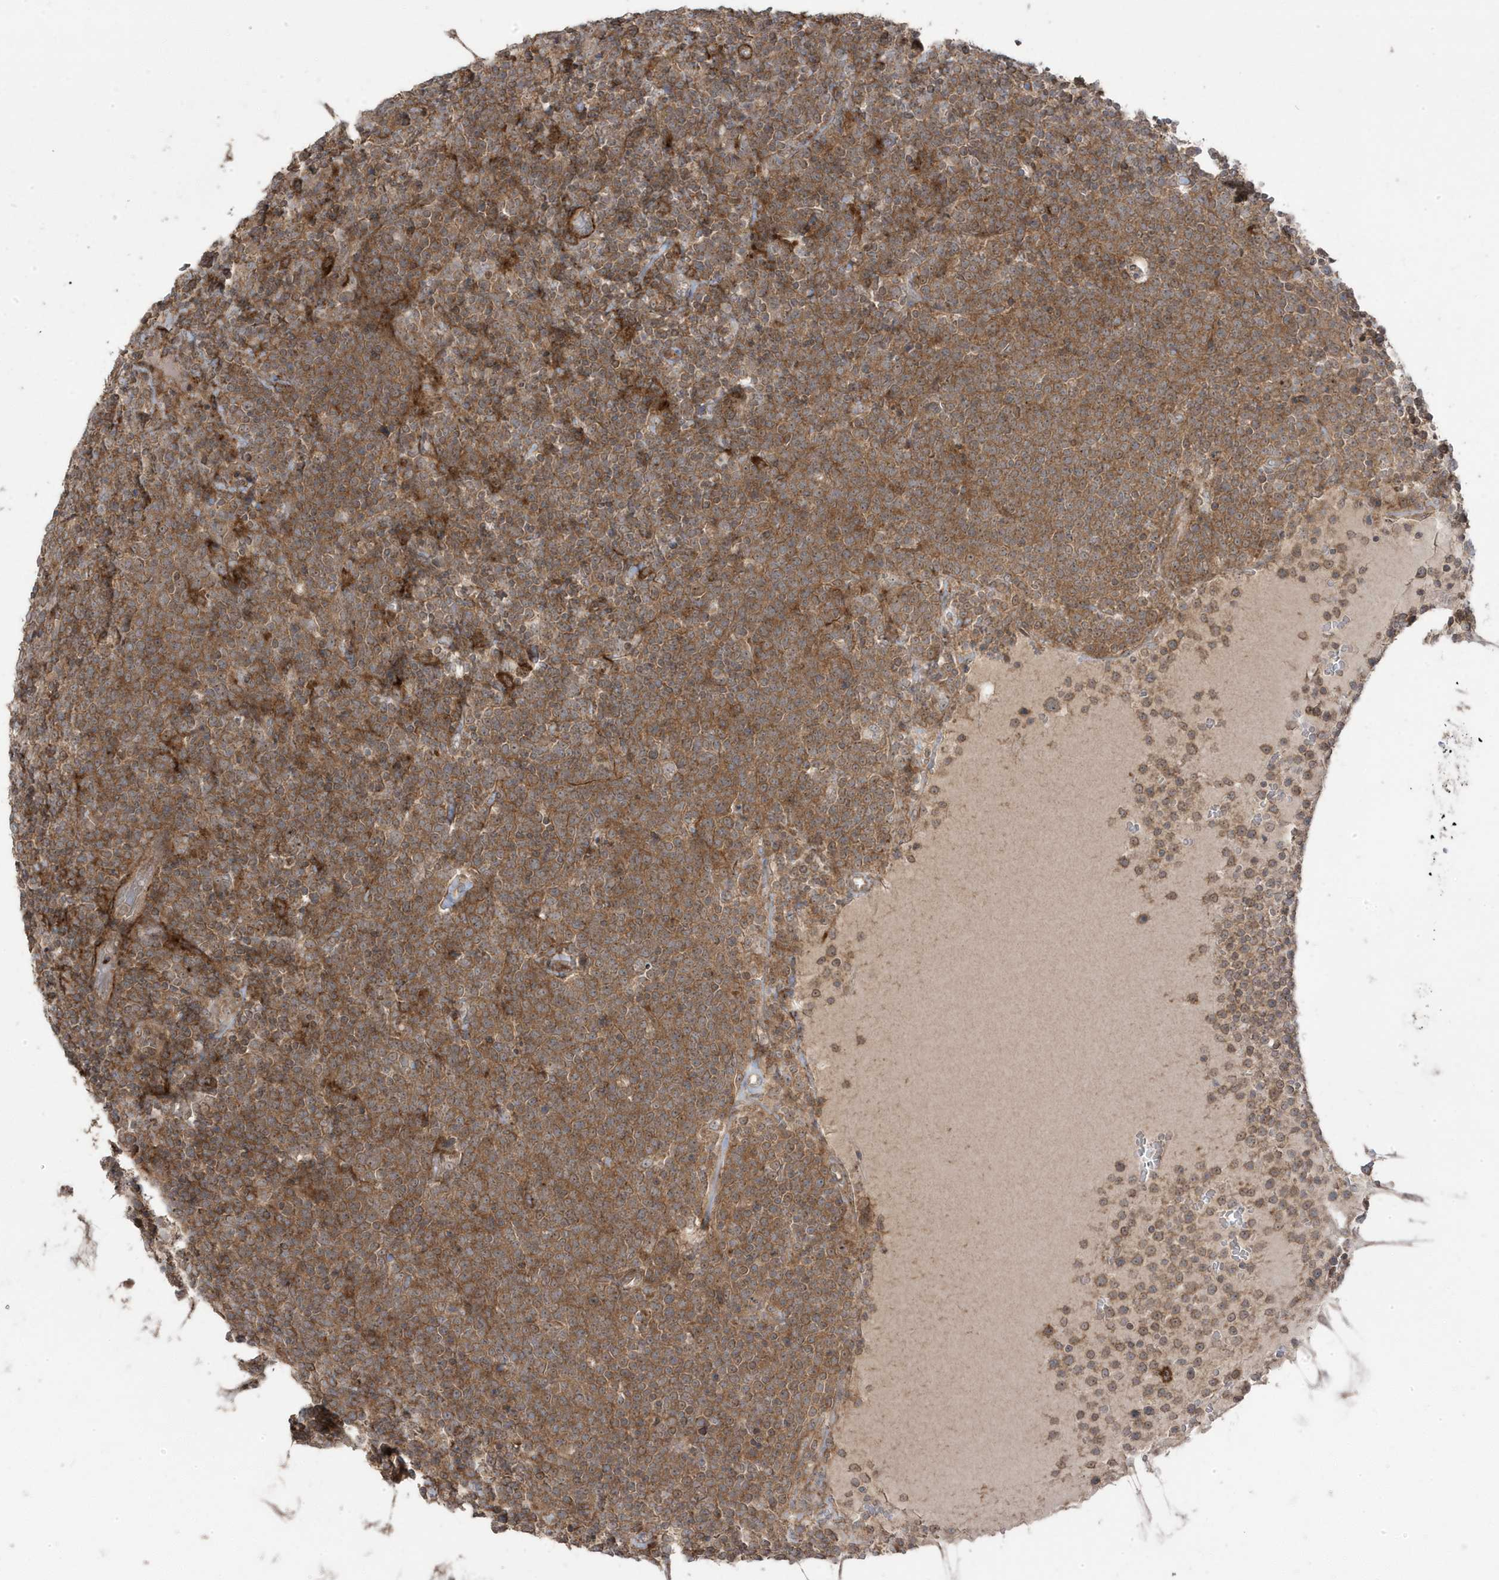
{"staining": {"intensity": "moderate", "quantity": ">75%", "location": "cytoplasmic/membranous"}, "tissue": "lymphoma", "cell_type": "Tumor cells", "image_type": "cancer", "snomed": [{"axis": "morphology", "description": "Malignant lymphoma, non-Hodgkin's type, High grade"}, {"axis": "topography", "description": "Lymph node"}], "caption": "Immunohistochemistry (IHC) photomicrograph of neoplastic tissue: high-grade malignant lymphoma, non-Hodgkin's type stained using immunohistochemistry (IHC) demonstrates medium levels of moderate protein expression localized specifically in the cytoplasmic/membranous of tumor cells, appearing as a cytoplasmic/membranous brown color.", "gene": "CETN3", "patient": {"sex": "male", "age": 61}}